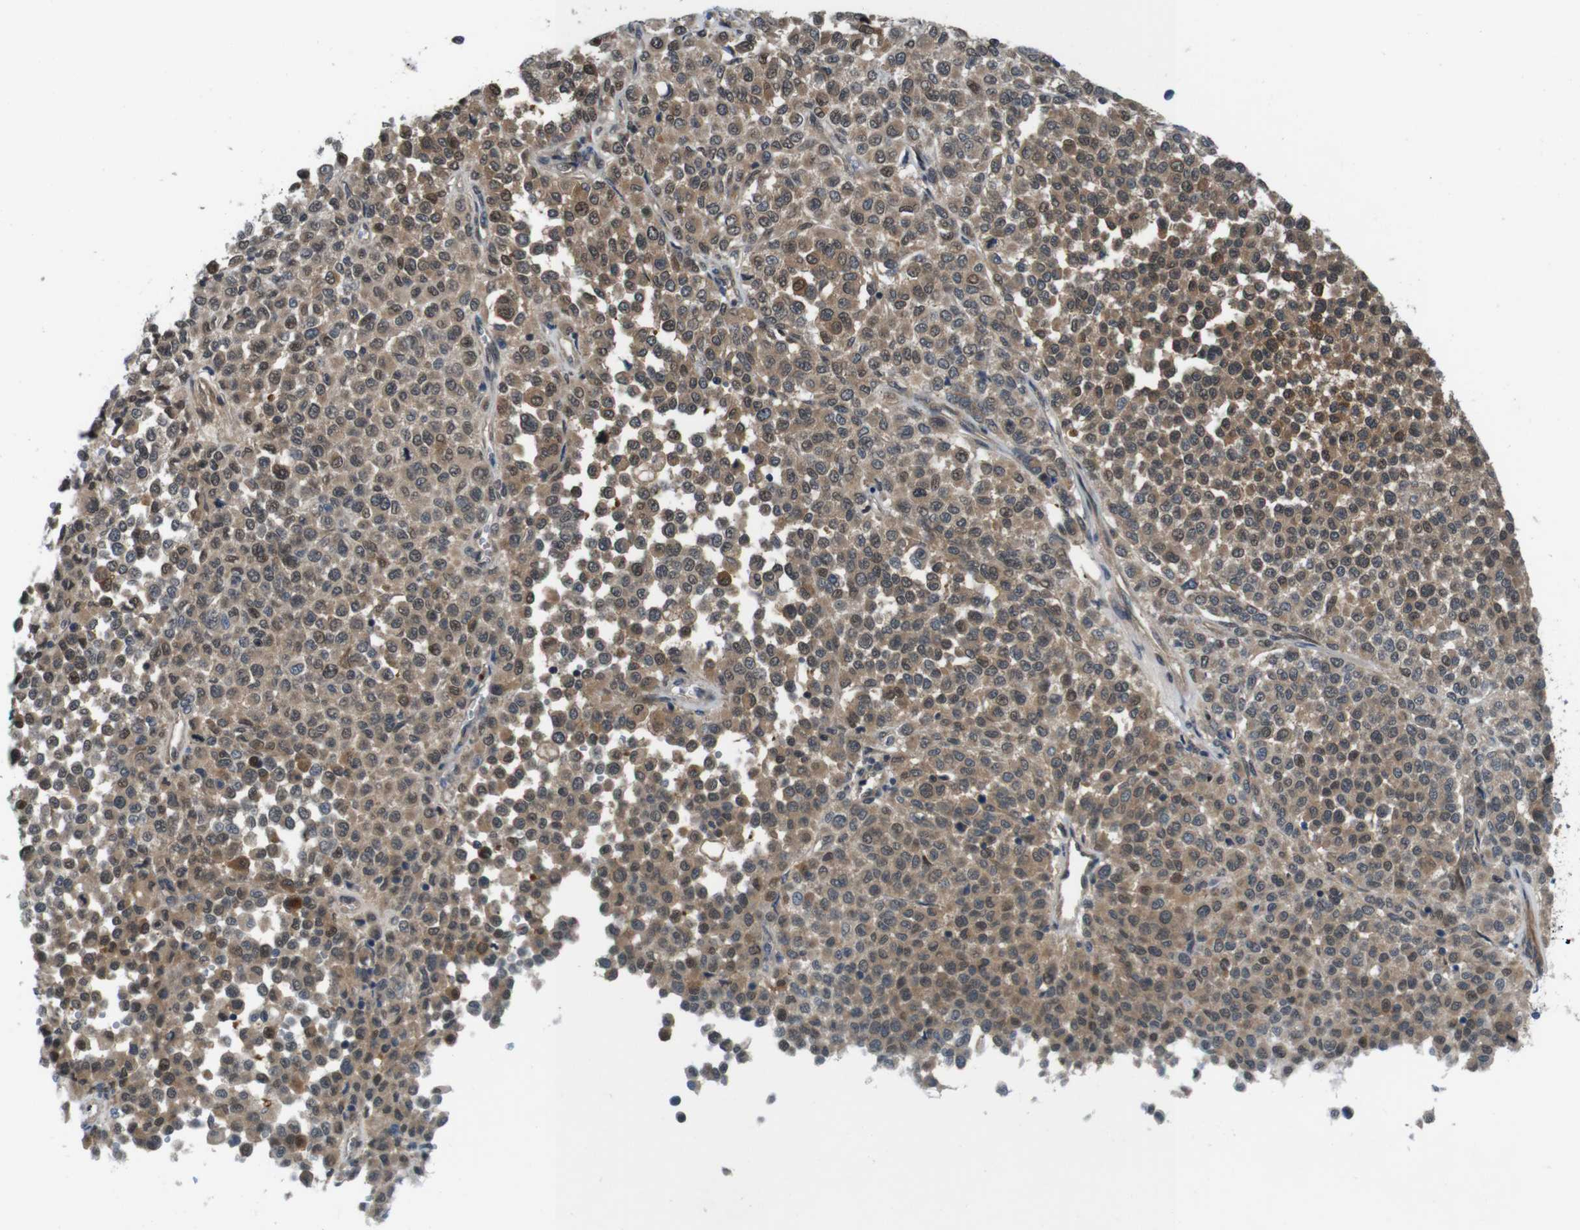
{"staining": {"intensity": "moderate", "quantity": ">75%", "location": "cytoplasmic/membranous"}, "tissue": "melanoma", "cell_type": "Tumor cells", "image_type": "cancer", "snomed": [{"axis": "morphology", "description": "Malignant melanoma, Metastatic site"}, {"axis": "topography", "description": "Pancreas"}], "caption": "Protein staining reveals moderate cytoplasmic/membranous staining in about >75% of tumor cells in malignant melanoma (metastatic site).", "gene": "LRP5", "patient": {"sex": "female", "age": 30}}